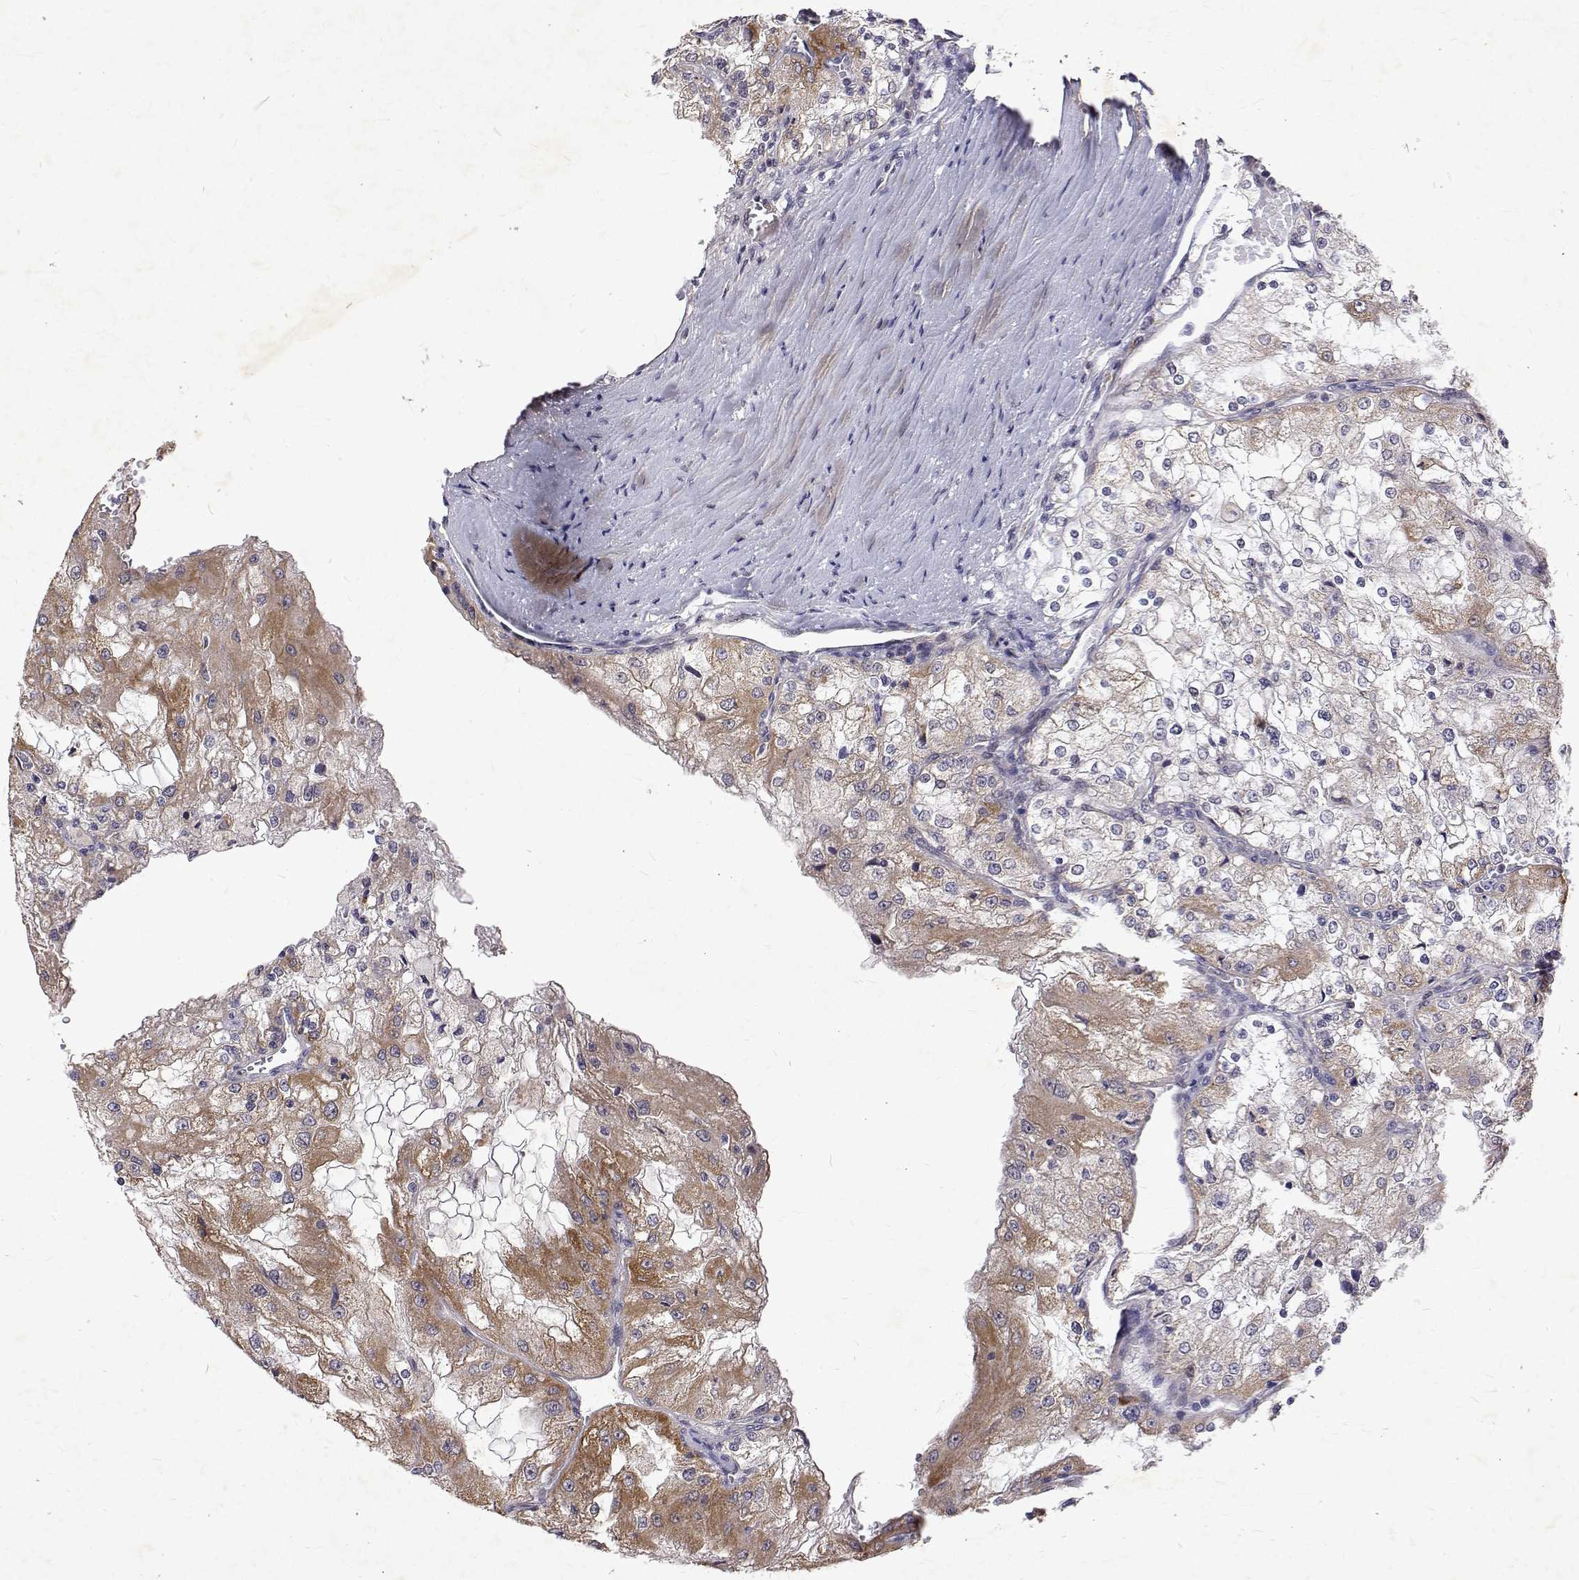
{"staining": {"intensity": "moderate", "quantity": "25%-75%", "location": "cytoplasmic/membranous"}, "tissue": "renal cancer", "cell_type": "Tumor cells", "image_type": "cancer", "snomed": [{"axis": "morphology", "description": "Adenocarcinoma, NOS"}, {"axis": "topography", "description": "Kidney"}], "caption": "Immunohistochemical staining of renal cancer (adenocarcinoma) exhibits moderate cytoplasmic/membranous protein positivity in approximately 25%-75% of tumor cells.", "gene": "ALKBH8", "patient": {"sex": "female", "age": 74}}